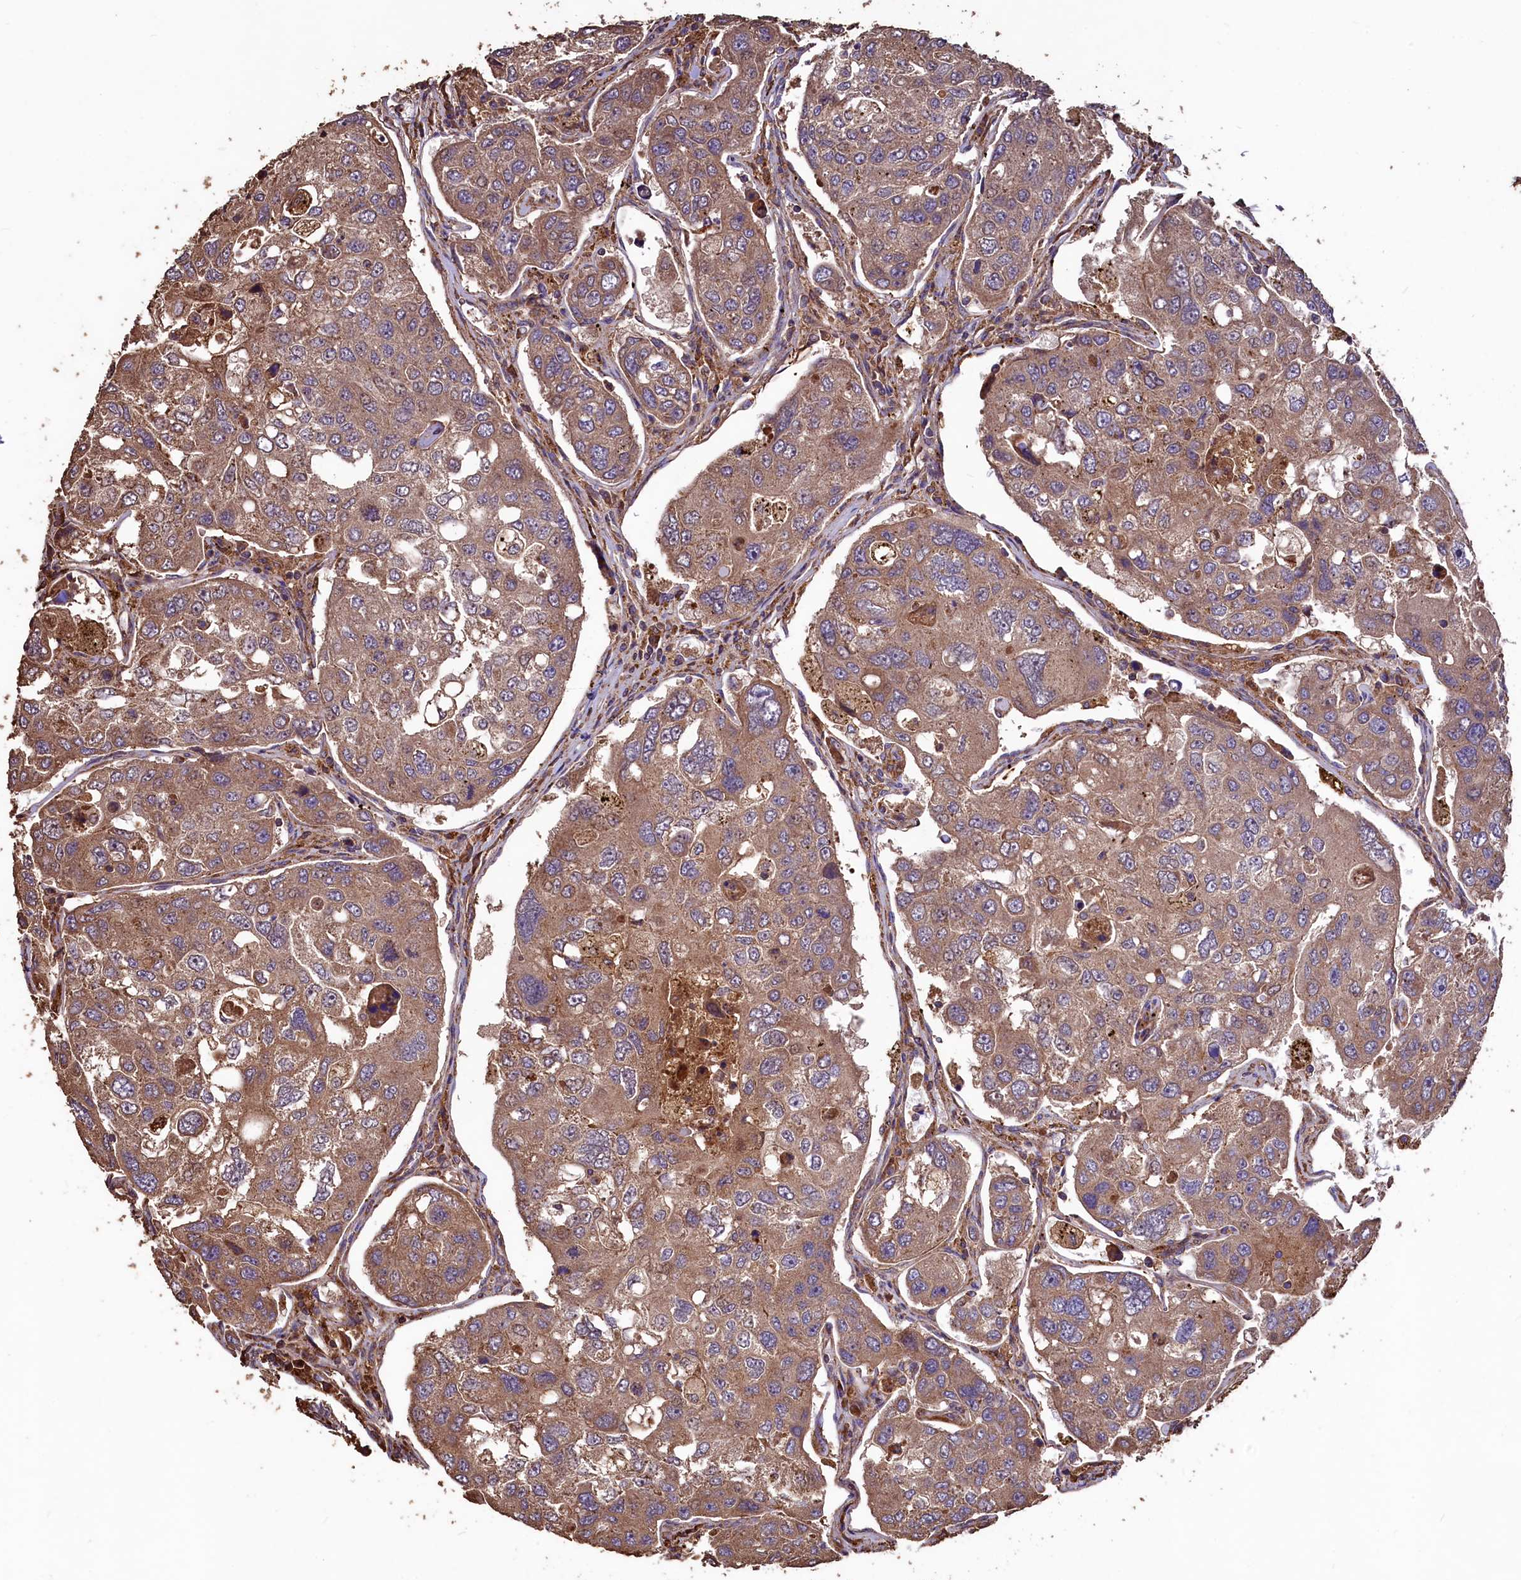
{"staining": {"intensity": "weak", "quantity": ">75%", "location": "cytoplasmic/membranous"}, "tissue": "urothelial cancer", "cell_type": "Tumor cells", "image_type": "cancer", "snomed": [{"axis": "morphology", "description": "Urothelial carcinoma, High grade"}, {"axis": "topography", "description": "Lymph node"}, {"axis": "topography", "description": "Urinary bladder"}], "caption": "Urothelial cancer was stained to show a protein in brown. There is low levels of weak cytoplasmic/membranous expression in approximately >75% of tumor cells.", "gene": "TMEM98", "patient": {"sex": "male", "age": 51}}